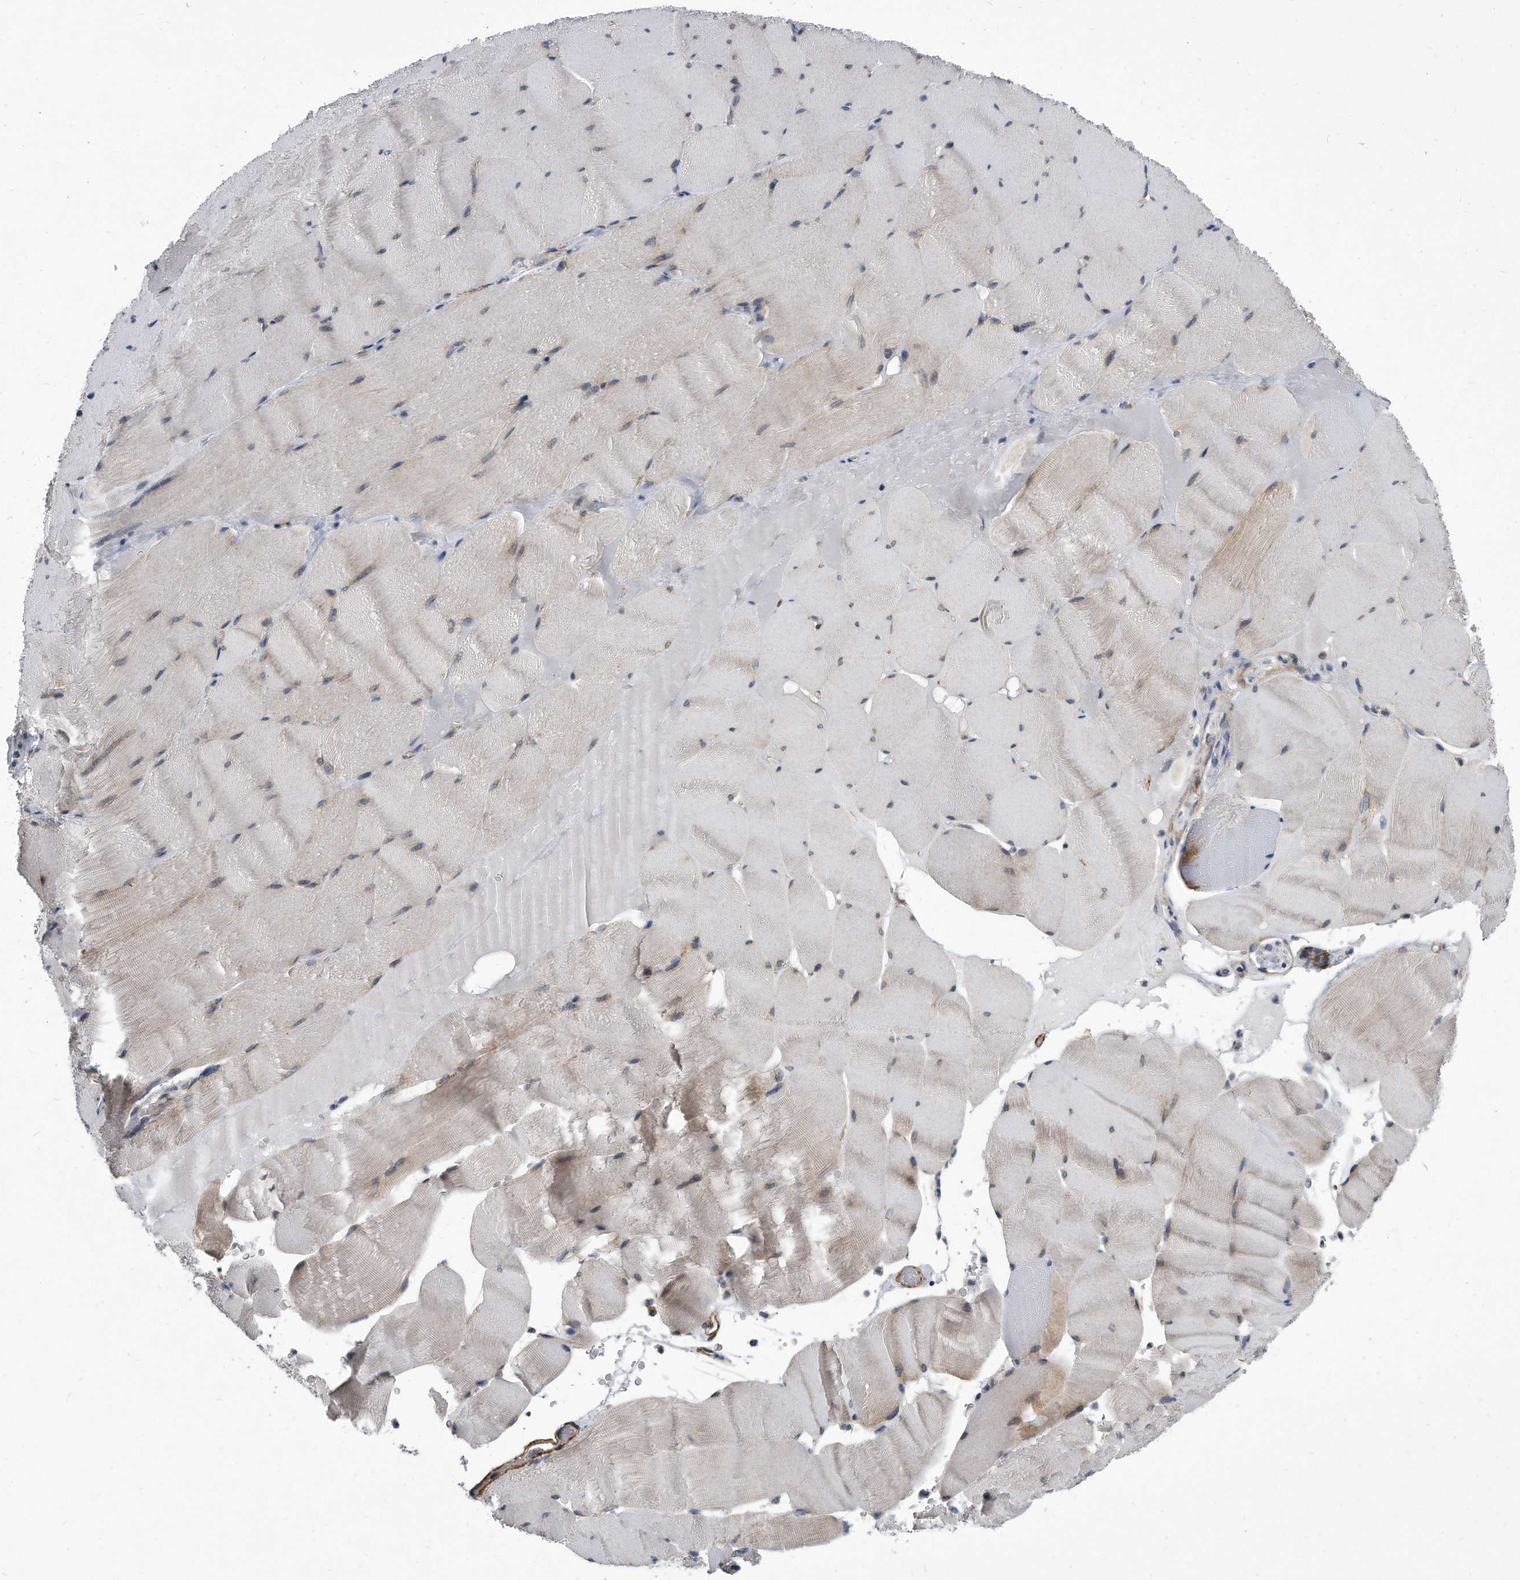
{"staining": {"intensity": "weak", "quantity": "<25%", "location": "cytoplasmic/membranous"}, "tissue": "skeletal muscle", "cell_type": "Myocytes", "image_type": "normal", "snomed": [{"axis": "morphology", "description": "Normal tissue, NOS"}, {"axis": "topography", "description": "Skeletal muscle"}], "caption": "Immunohistochemistry photomicrograph of benign skeletal muscle stained for a protein (brown), which shows no positivity in myocytes.", "gene": "EIF2B4", "patient": {"sex": "male", "age": 62}}